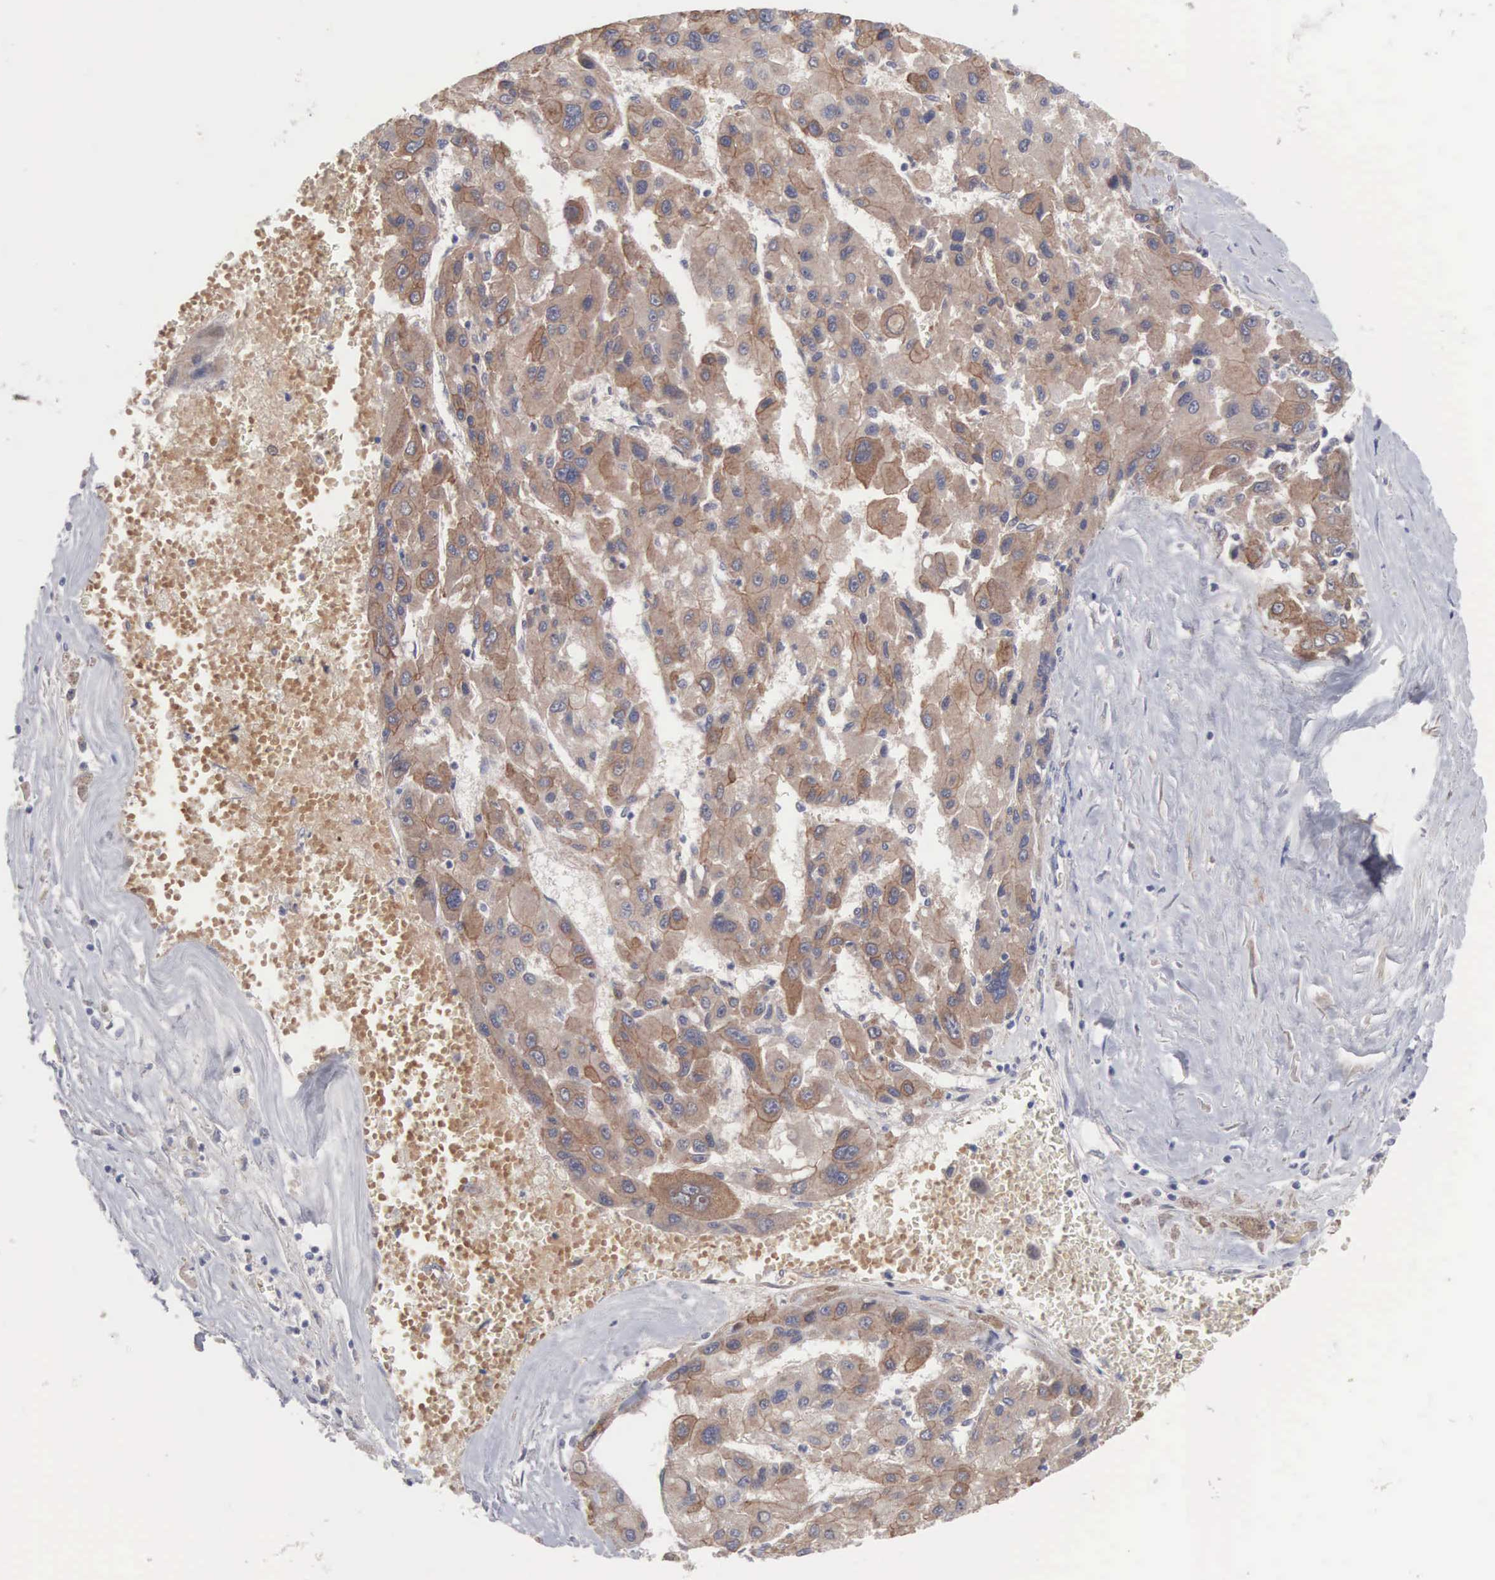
{"staining": {"intensity": "moderate", "quantity": ">75%", "location": "cytoplasmic/membranous"}, "tissue": "liver cancer", "cell_type": "Tumor cells", "image_type": "cancer", "snomed": [{"axis": "morphology", "description": "Carcinoma, Hepatocellular, NOS"}, {"axis": "topography", "description": "Liver"}], "caption": "IHC micrograph of liver cancer (hepatocellular carcinoma) stained for a protein (brown), which demonstrates medium levels of moderate cytoplasmic/membranous expression in approximately >75% of tumor cells.", "gene": "INF2", "patient": {"sex": "male", "age": 64}}